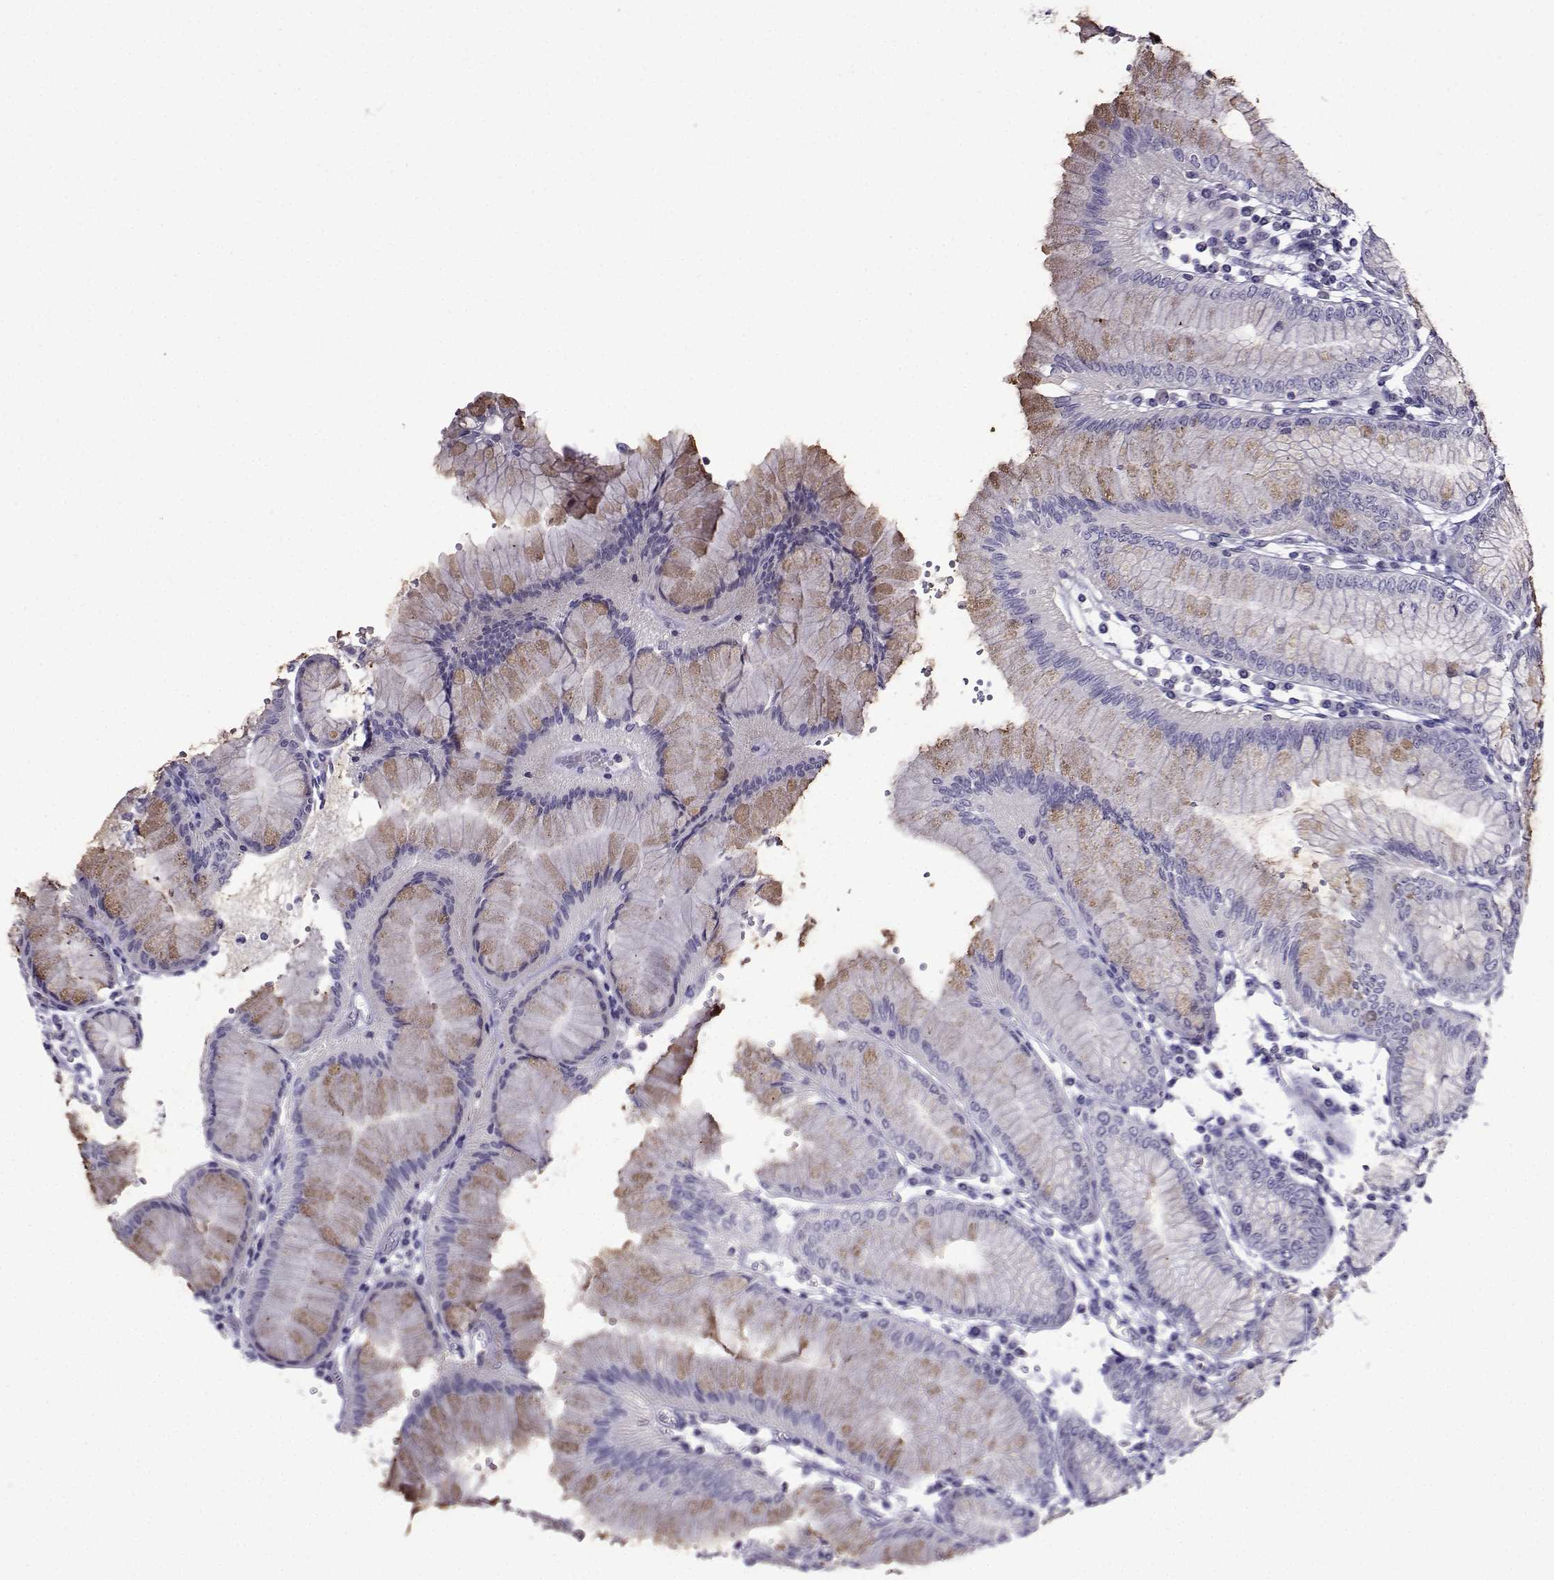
{"staining": {"intensity": "weak", "quantity": "<25%", "location": "cytoplasmic/membranous"}, "tissue": "stomach", "cell_type": "Glandular cells", "image_type": "normal", "snomed": [{"axis": "morphology", "description": "Normal tissue, NOS"}, {"axis": "topography", "description": "Skeletal muscle"}, {"axis": "topography", "description": "Stomach"}], "caption": "Glandular cells show no significant protein staining in unremarkable stomach. Nuclei are stained in blue.", "gene": "TMEM266", "patient": {"sex": "female", "age": 57}}